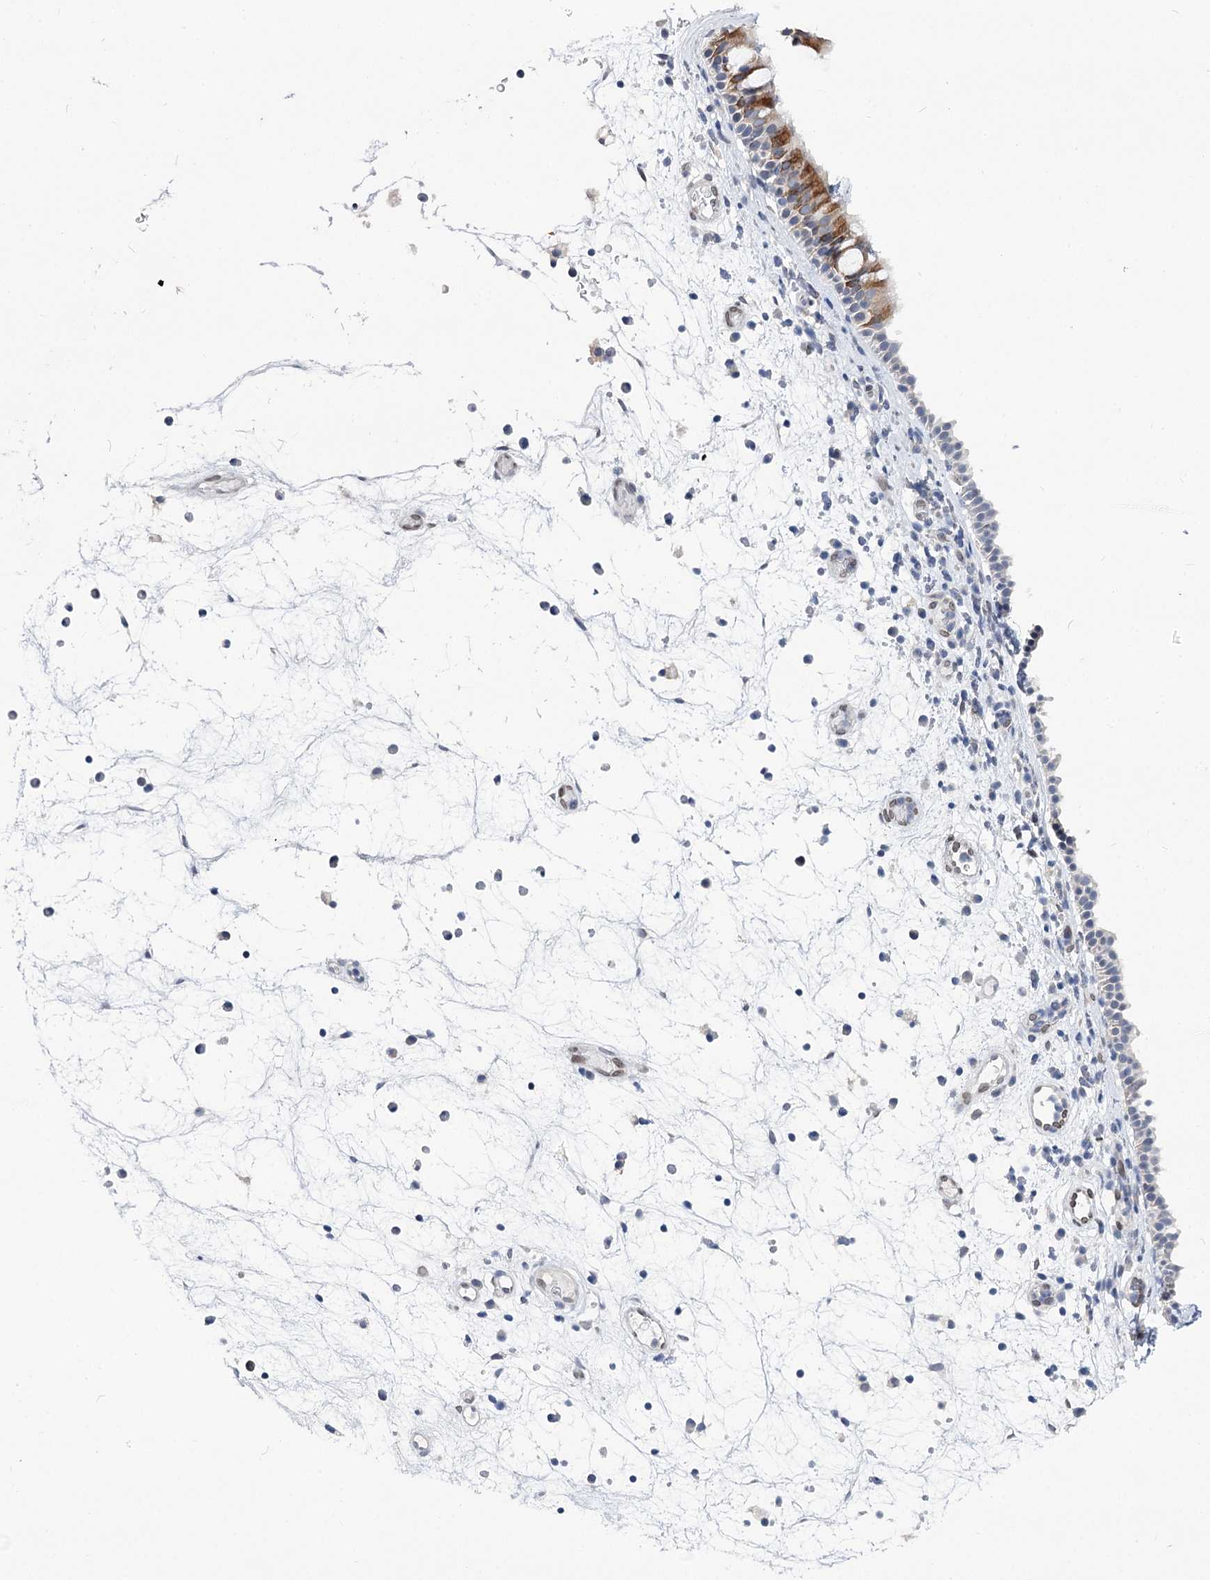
{"staining": {"intensity": "moderate", "quantity": "25%-75%", "location": "cytoplasmic/membranous"}, "tissue": "nasopharynx", "cell_type": "Respiratory epithelial cells", "image_type": "normal", "snomed": [{"axis": "morphology", "description": "Normal tissue, NOS"}, {"axis": "morphology", "description": "Inflammation, NOS"}, {"axis": "morphology", "description": "Malignant melanoma, Metastatic site"}, {"axis": "topography", "description": "Nasopharynx"}], "caption": "Moderate cytoplasmic/membranous staining for a protein is appreciated in about 25%-75% of respiratory epithelial cells of normal nasopharynx using IHC.", "gene": "TMEM201", "patient": {"sex": "male", "age": 70}}